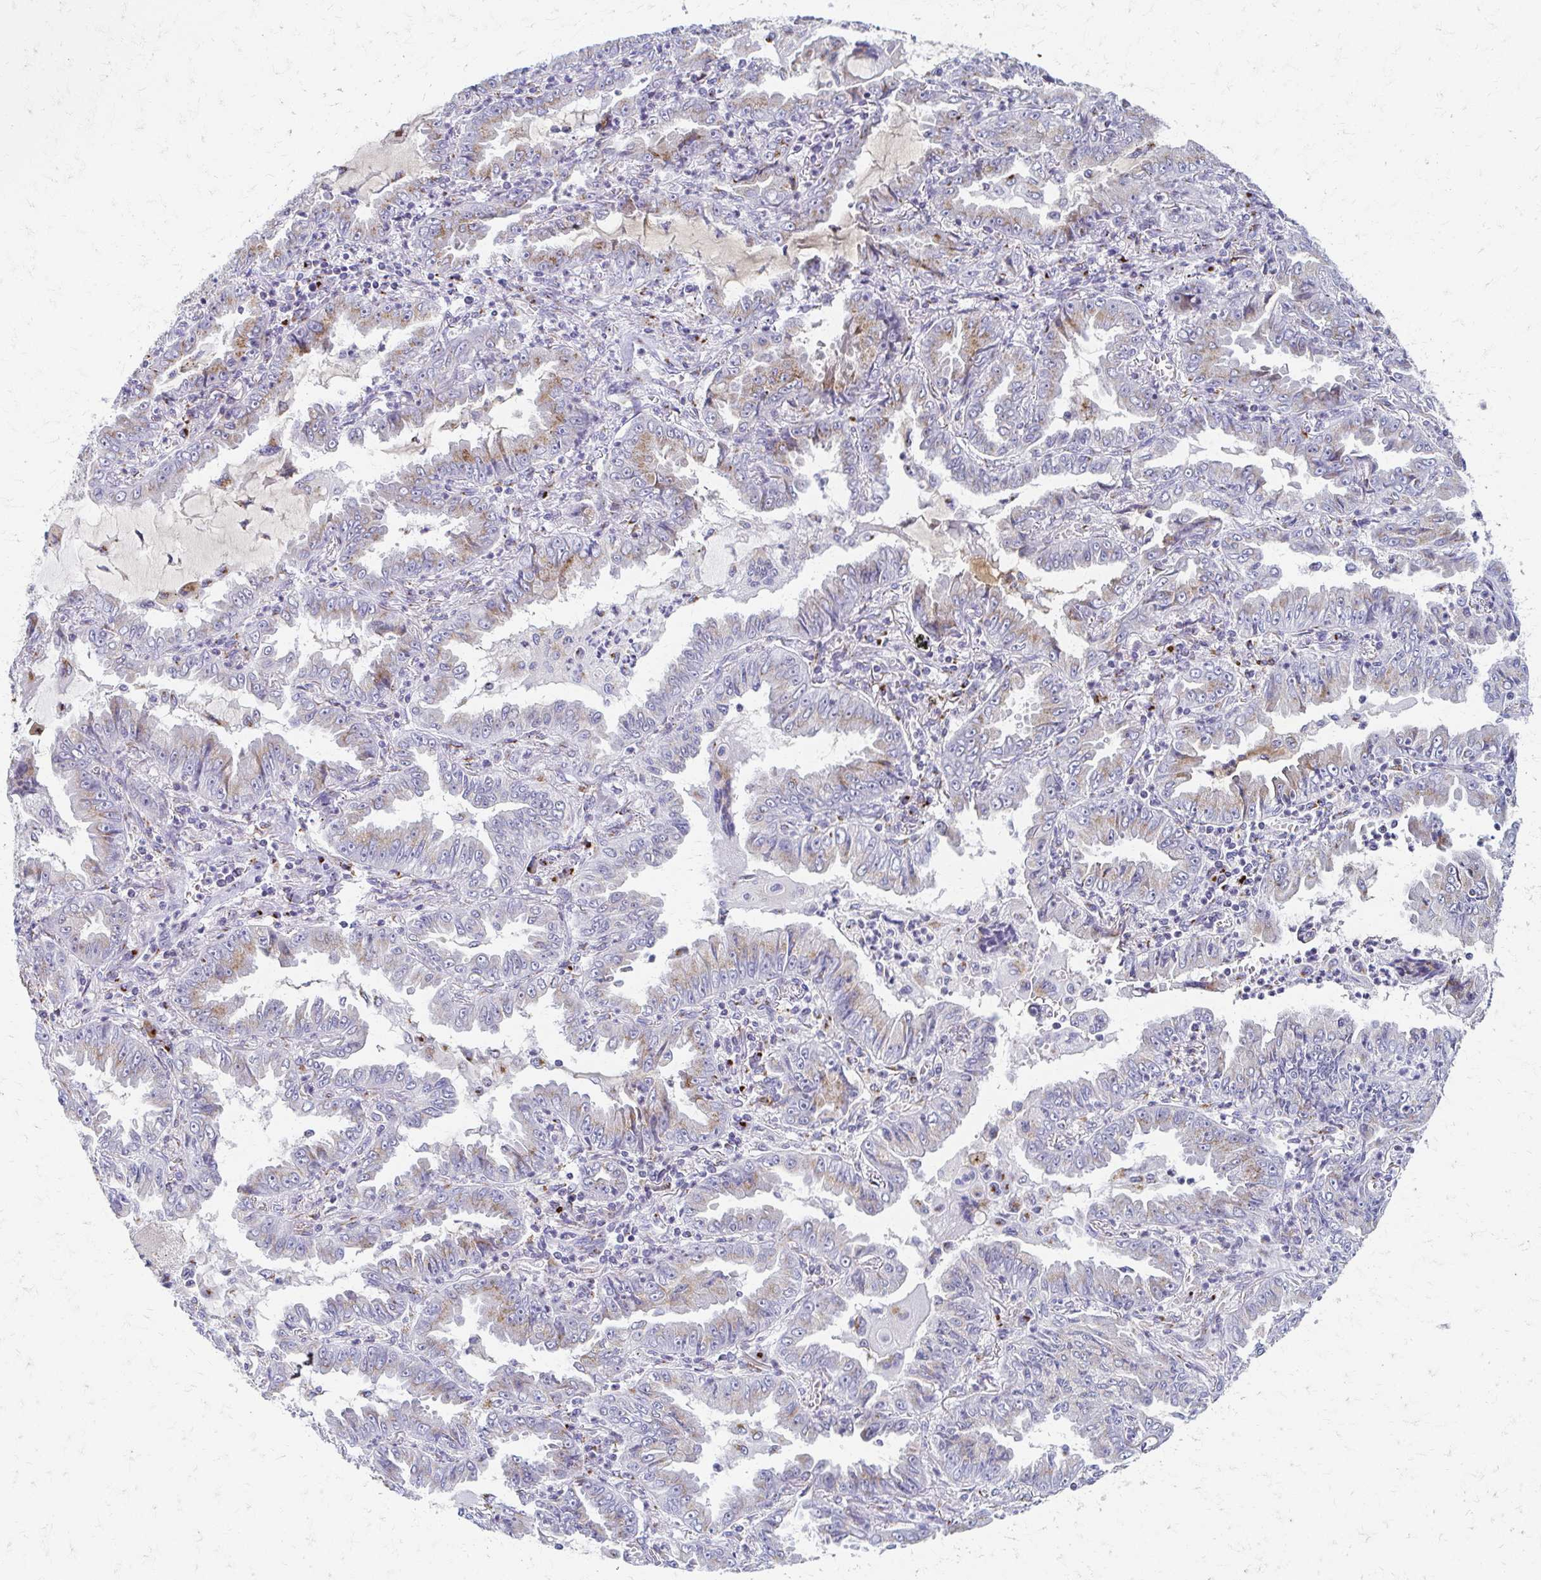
{"staining": {"intensity": "weak", "quantity": "25%-75%", "location": "cytoplasmic/membranous"}, "tissue": "lung cancer", "cell_type": "Tumor cells", "image_type": "cancer", "snomed": [{"axis": "morphology", "description": "Adenocarcinoma, NOS"}, {"axis": "topography", "description": "Lung"}], "caption": "Immunohistochemical staining of lung cancer reveals weak cytoplasmic/membranous protein positivity in approximately 25%-75% of tumor cells. (brown staining indicates protein expression, while blue staining denotes nuclei).", "gene": "TM9SF1", "patient": {"sex": "female", "age": 52}}